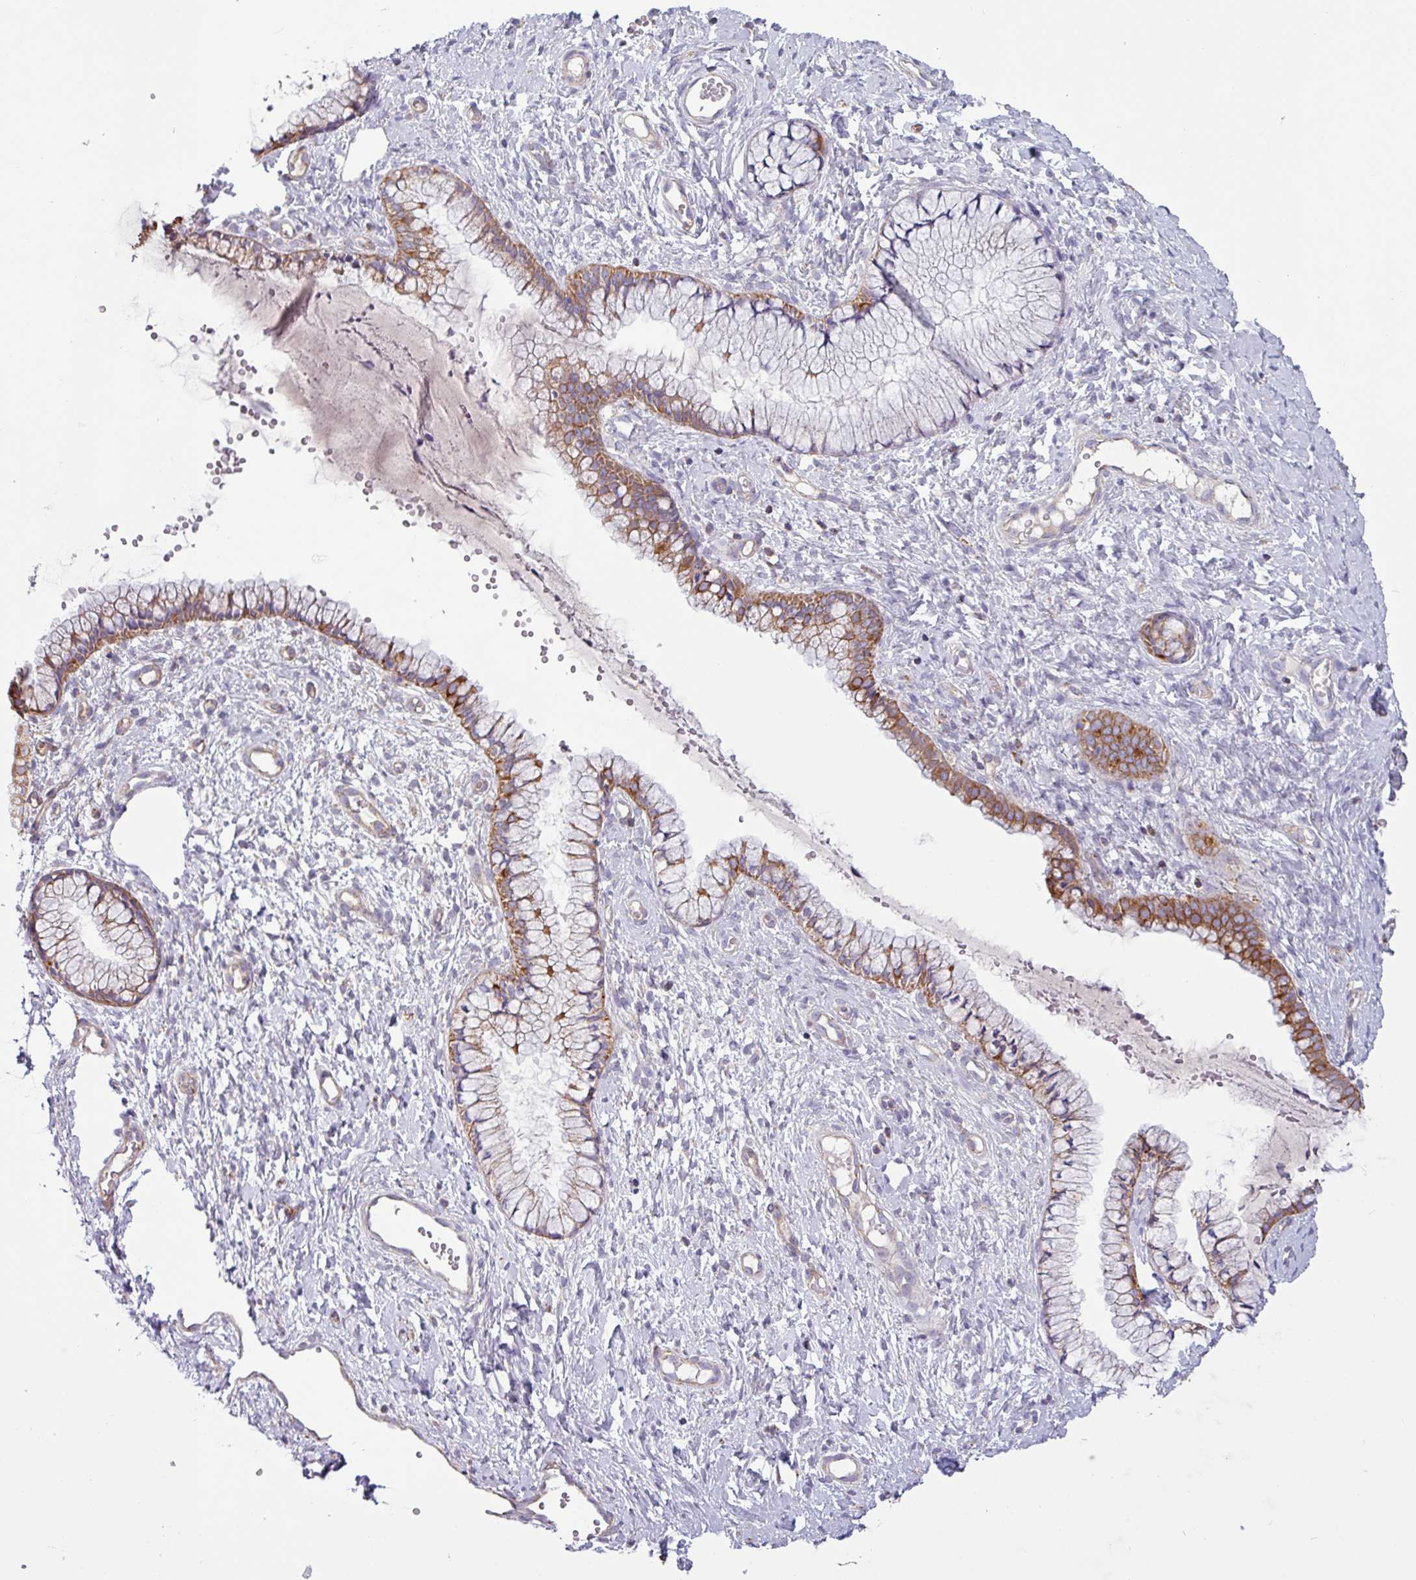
{"staining": {"intensity": "moderate", "quantity": ">75%", "location": "cytoplasmic/membranous"}, "tissue": "cervix", "cell_type": "Glandular cells", "image_type": "normal", "snomed": [{"axis": "morphology", "description": "Normal tissue, NOS"}, {"axis": "topography", "description": "Cervix"}], "caption": "There is medium levels of moderate cytoplasmic/membranous positivity in glandular cells of benign cervix, as demonstrated by immunohistochemical staining (brown color).", "gene": "CAMK1", "patient": {"sex": "female", "age": 36}}